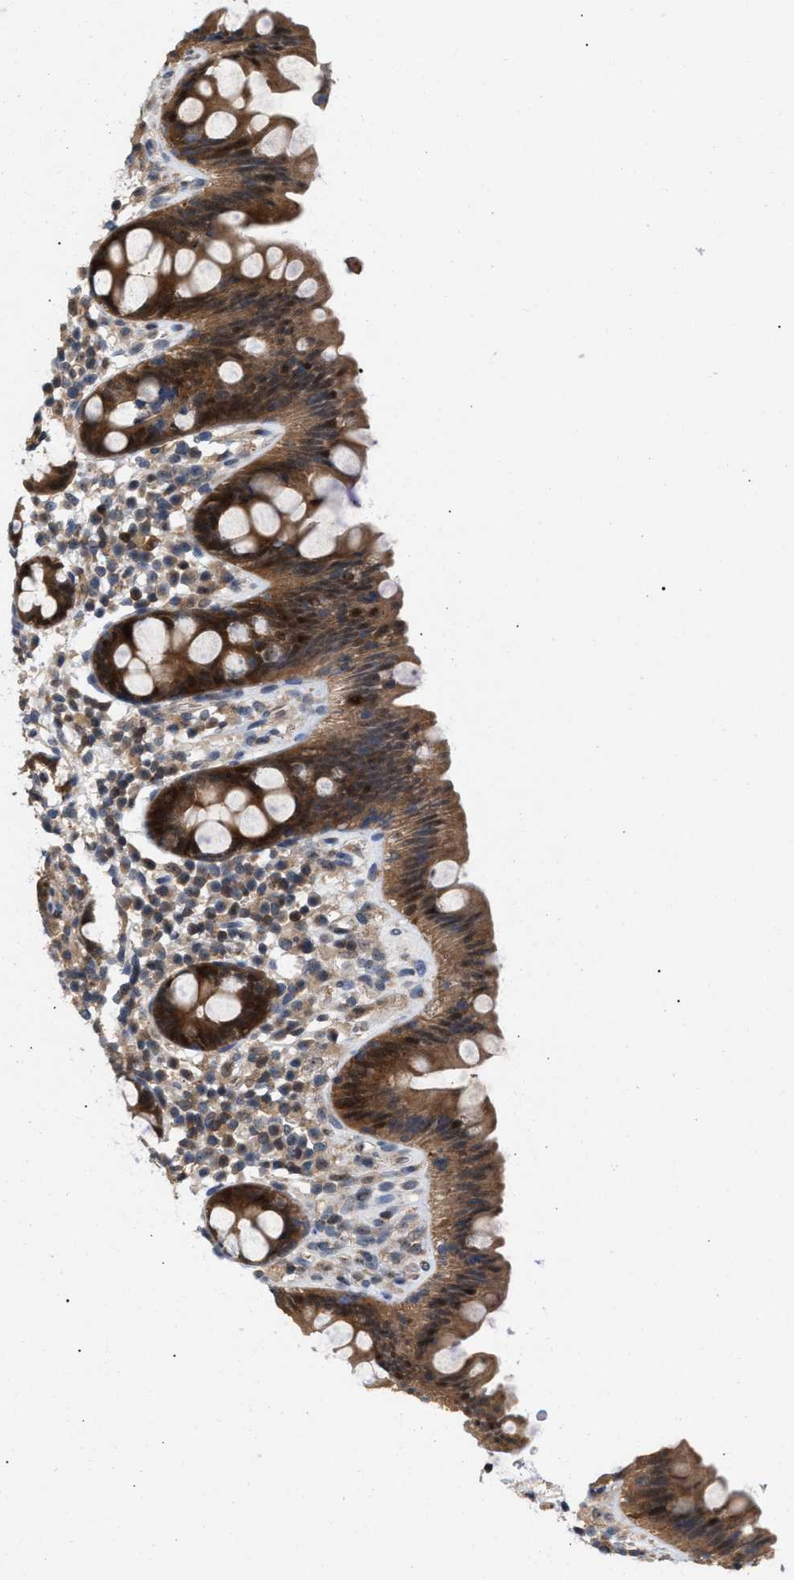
{"staining": {"intensity": "moderate", "quantity": ">75%", "location": "cytoplasmic/membranous"}, "tissue": "colon", "cell_type": "Endothelial cells", "image_type": "normal", "snomed": [{"axis": "morphology", "description": "Normal tissue, NOS"}, {"axis": "topography", "description": "Colon"}], "caption": "Immunohistochemistry of unremarkable colon exhibits medium levels of moderate cytoplasmic/membranous staining in about >75% of endothelial cells.", "gene": "GLOD4", "patient": {"sex": "female", "age": 80}}